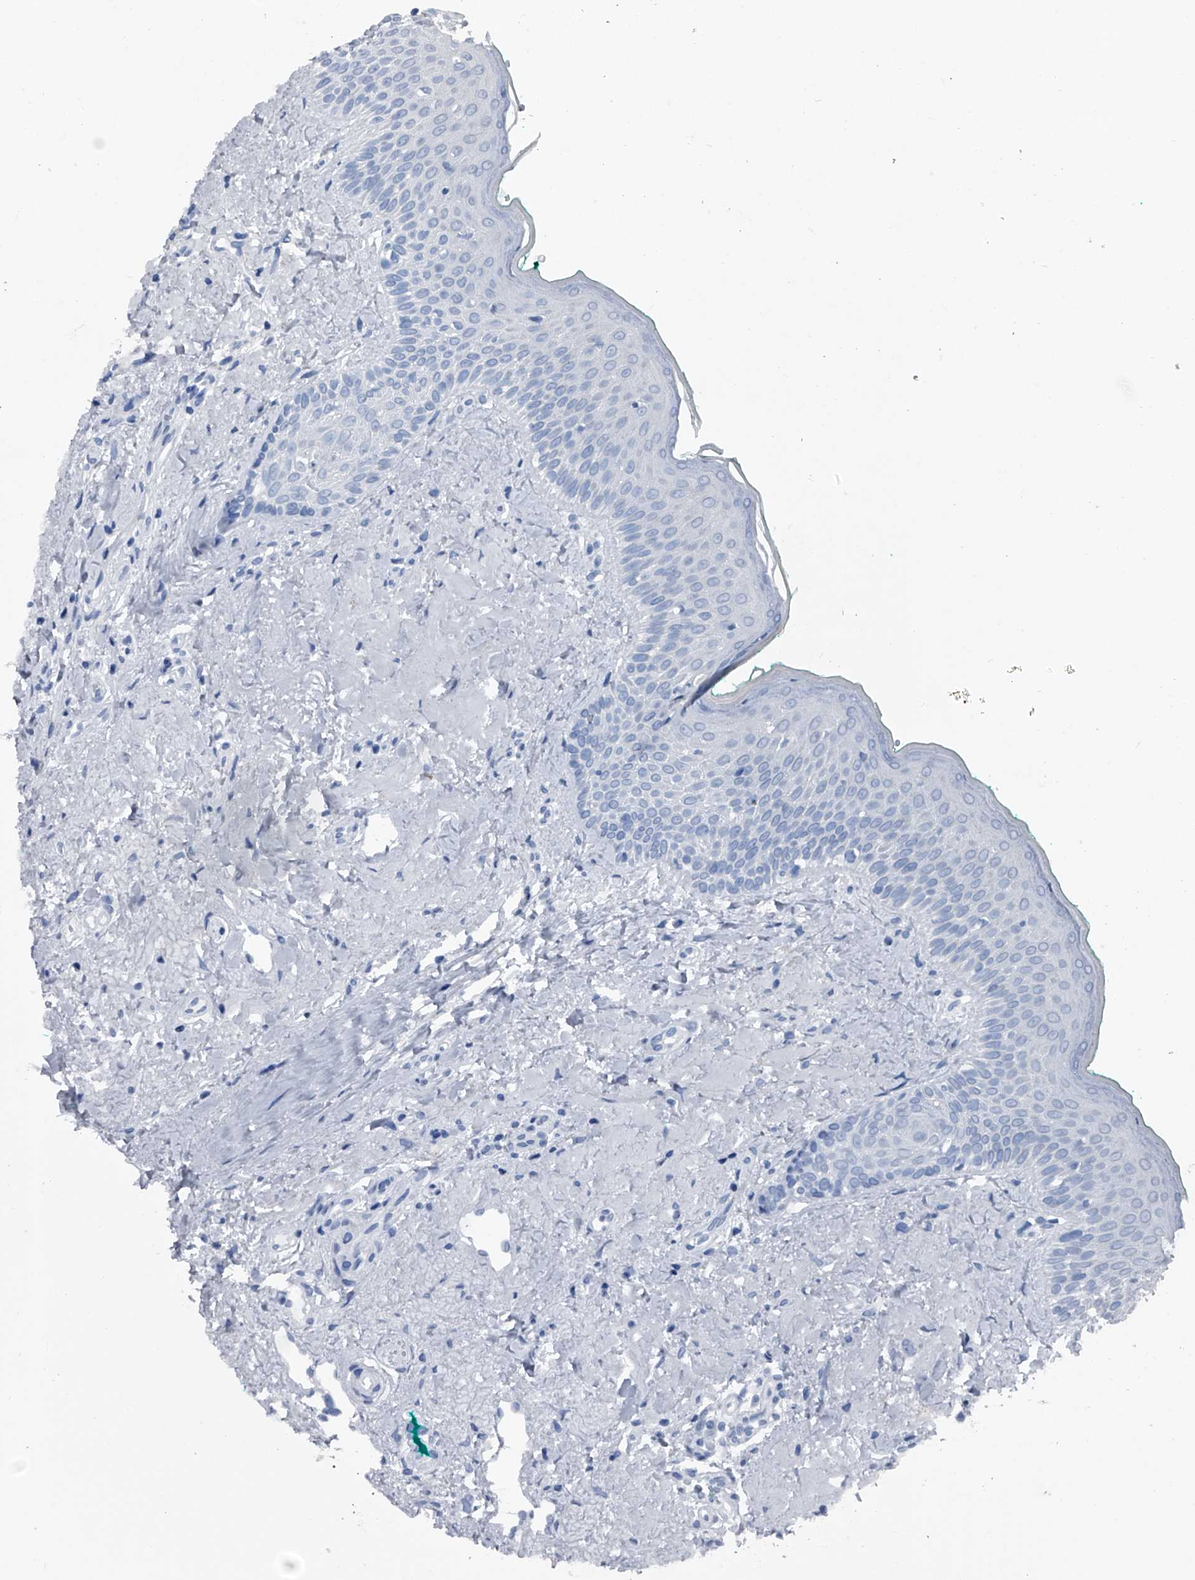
{"staining": {"intensity": "negative", "quantity": "none", "location": "none"}, "tissue": "oral mucosa", "cell_type": "Squamous epithelial cells", "image_type": "normal", "snomed": [{"axis": "morphology", "description": "Normal tissue, NOS"}, {"axis": "topography", "description": "Oral tissue"}], "caption": "This image is of normal oral mucosa stained with immunohistochemistry to label a protein in brown with the nuclei are counter-stained blue. There is no expression in squamous epithelial cells.", "gene": "KIF13A", "patient": {"sex": "female", "age": 70}}